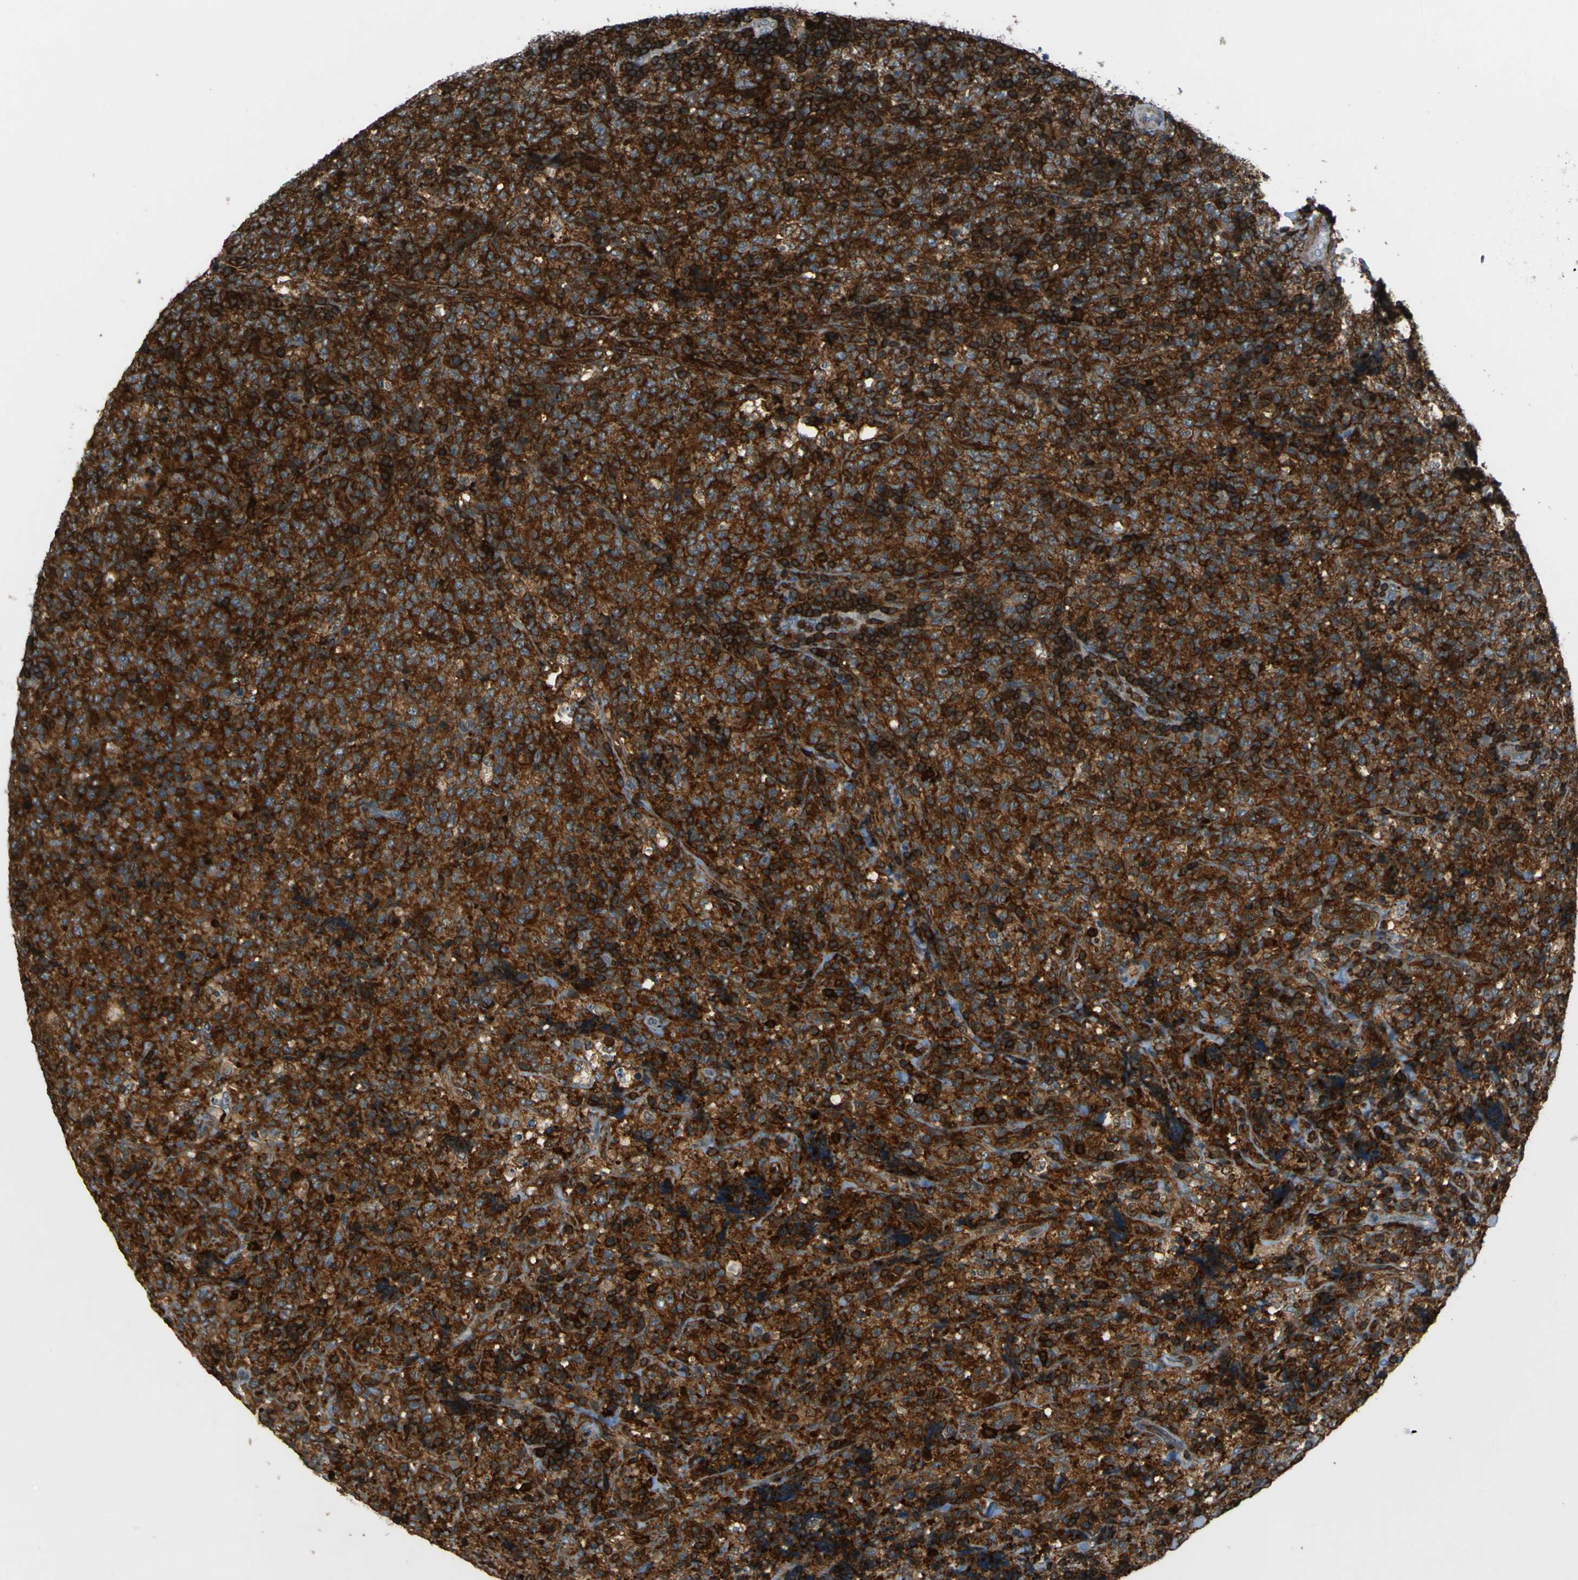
{"staining": {"intensity": "strong", "quantity": ">75%", "location": "cytoplasmic/membranous"}, "tissue": "lymphoma", "cell_type": "Tumor cells", "image_type": "cancer", "snomed": [{"axis": "morphology", "description": "Malignant lymphoma, non-Hodgkin's type, High grade"}, {"axis": "topography", "description": "Tonsil"}], "caption": "A brown stain highlights strong cytoplasmic/membranous positivity of a protein in human malignant lymphoma, non-Hodgkin's type (high-grade) tumor cells.", "gene": "PCDHB5", "patient": {"sex": "female", "age": 36}}